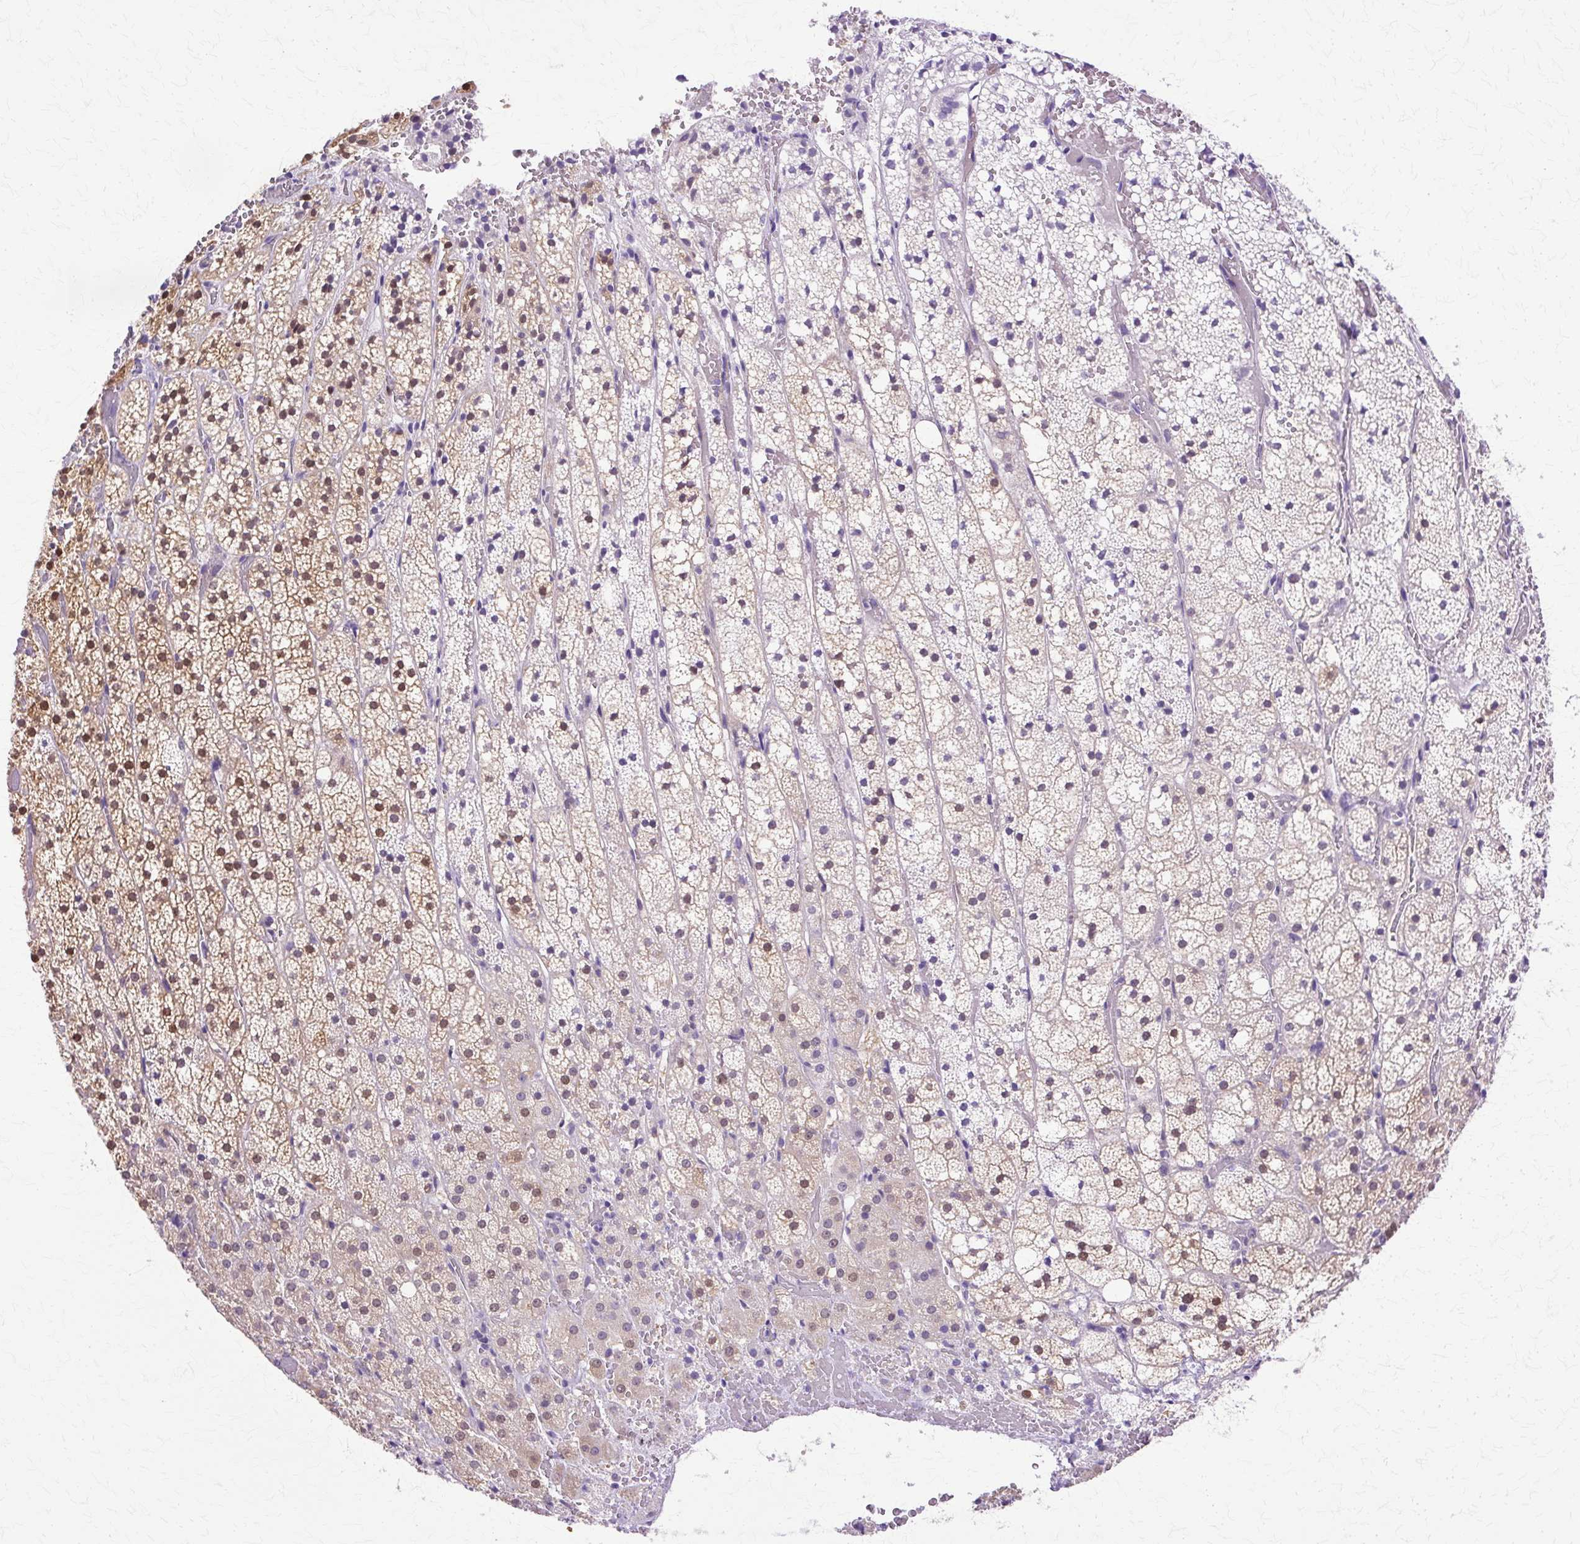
{"staining": {"intensity": "moderate", "quantity": "25%-75%", "location": "cytoplasmic/membranous,nuclear"}, "tissue": "adrenal gland", "cell_type": "Glandular cells", "image_type": "normal", "snomed": [{"axis": "morphology", "description": "Normal tissue, NOS"}, {"axis": "topography", "description": "Adrenal gland"}], "caption": "This histopathology image demonstrates immunohistochemistry staining of normal human adrenal gland, with medium moderate cytoplasmic/membranous,nuclear expression in approximately 25%-75% of glandular cells.", "gene": "HSPA1A", "patient": {"sex": "male", "age": 53}}